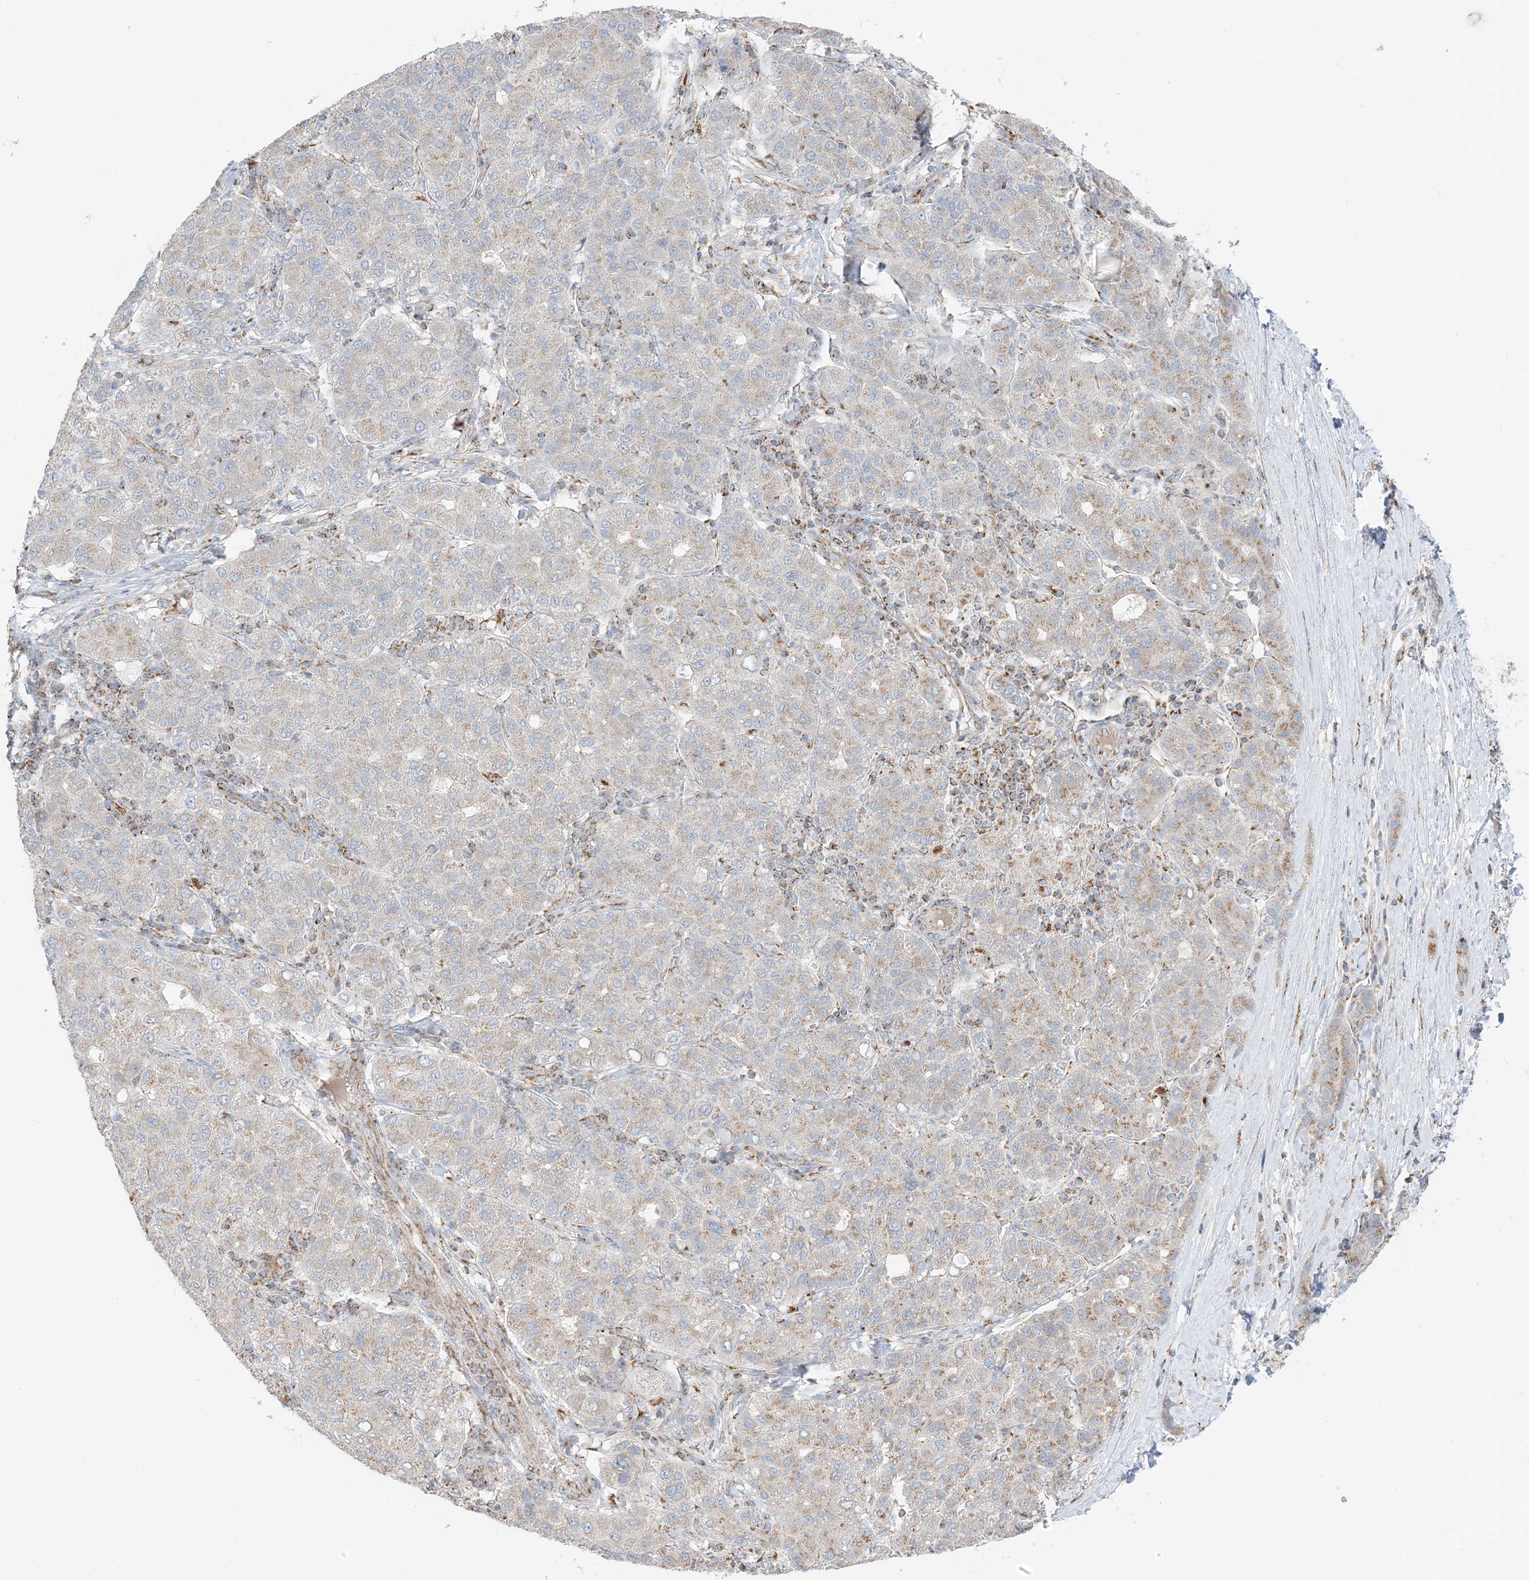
{"staining": {"intensity": "weak", "quantity": "<25%", "location": "cytoplasmic/membranous"}, "tissue": "liver cancer", "cell_type": "Tumor cells", "image_type": "cancer", "snomed": [{"axis": "morphology", "description": "Carcinoma, Hepatocellular, NOS"}, {"axis": "topography", "description": "Liver"}], "caption": "A high-resolution image shows IHC staining of hepatocellular carcinoma (liver), which demonstrates no significant expression in tumor cells.", "gene": "SLC25A12", "patient": {"sex": "male", "age": 65}}